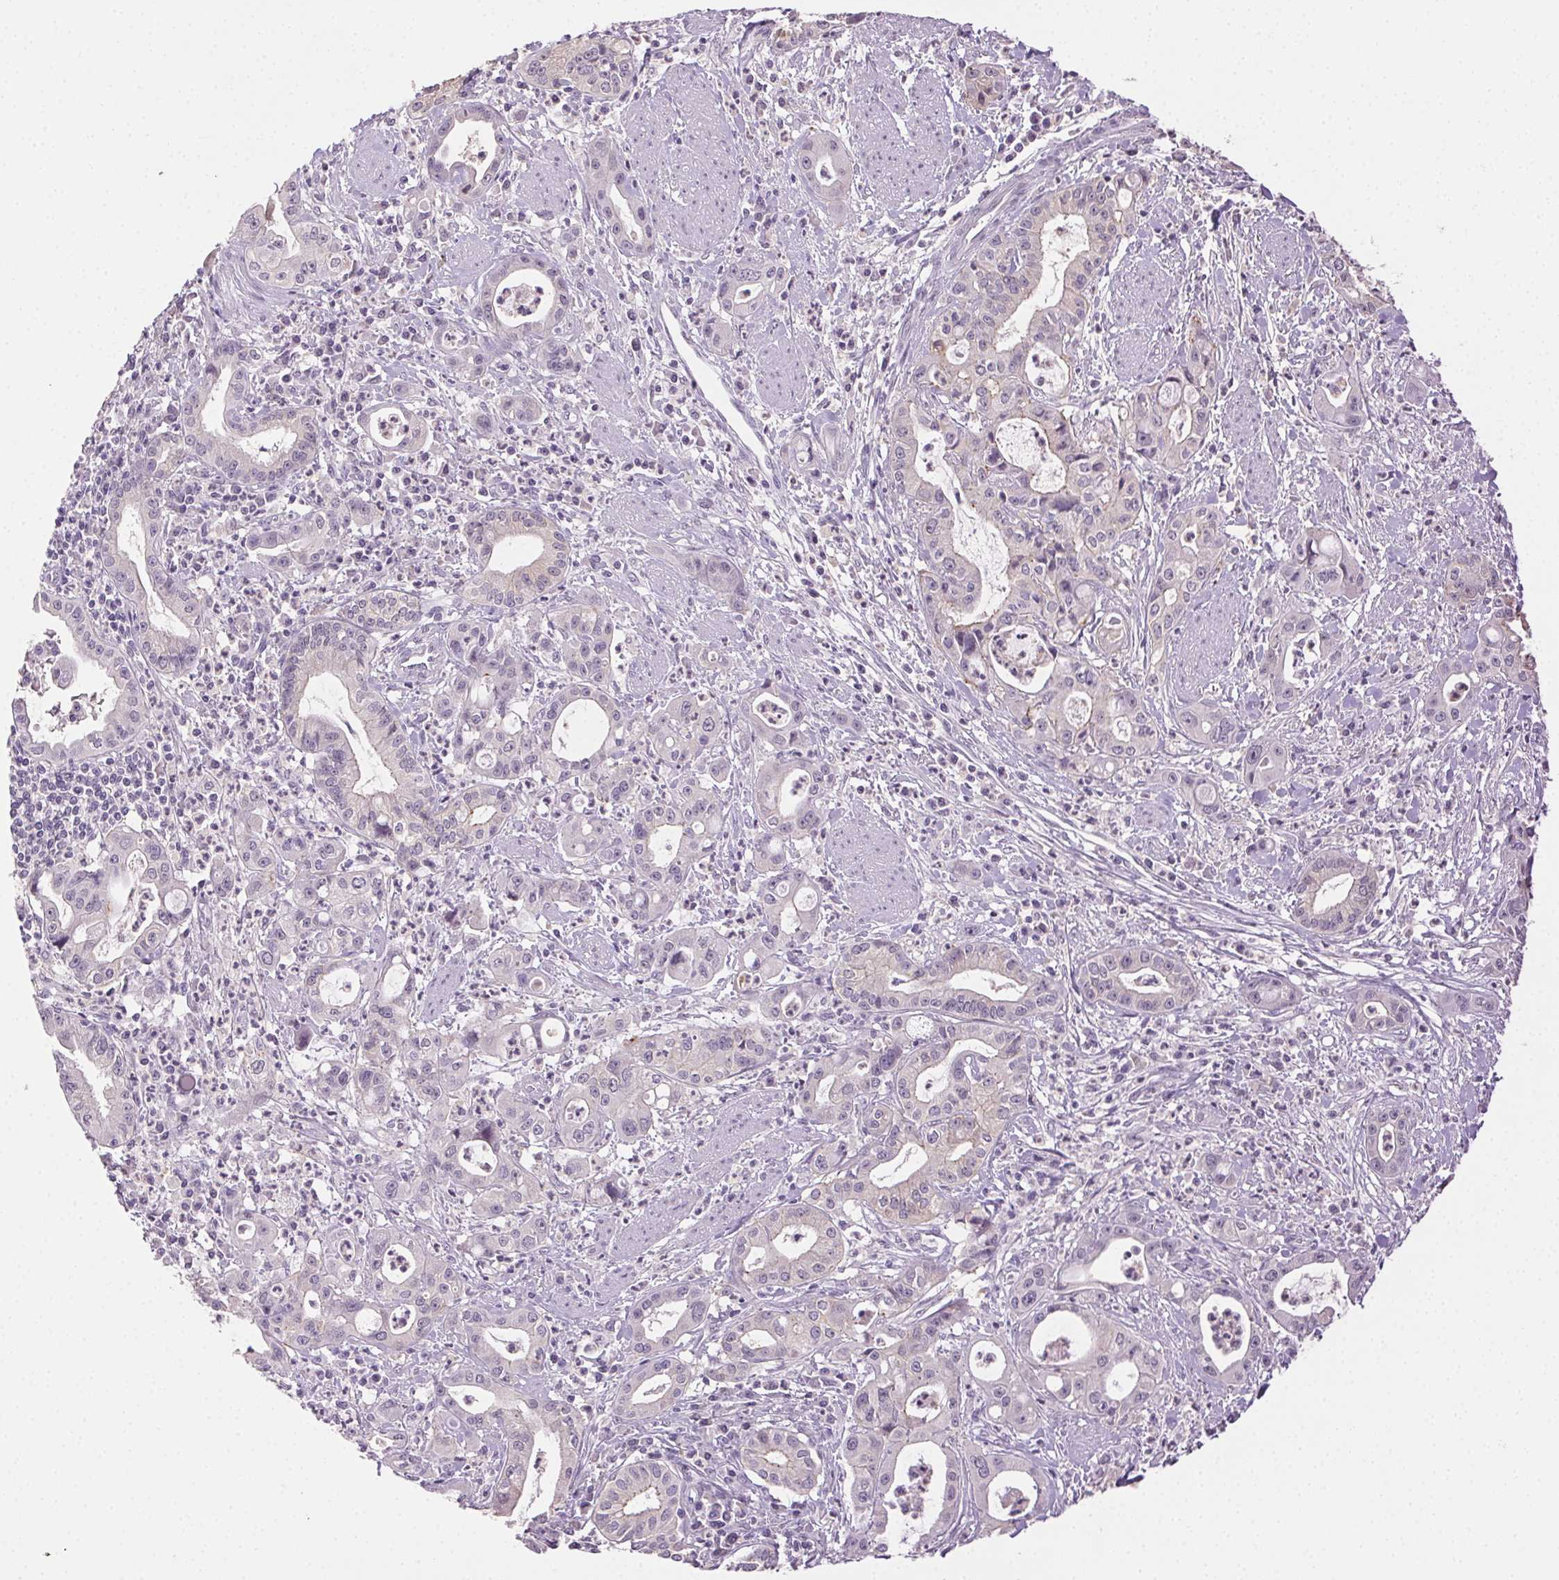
{"staining": {"intensity": "negative", "quantity": "none", "location": "none"}, "tissue": "pancreatic cancer", "cell_type": "Tumor cells", "image_type": "cancer", "snomed": [{"axis": "morphology", "description": "Adenocarcinoma, NOS"}, {"axis": "topography", "description": "Pancreas"}], "caption": "Tumor cells are negative for brown protein staining in pancreatic adenocarcinoma.", "gene": "CLDN10", "patient": {"sex": "male", "age": 72}}